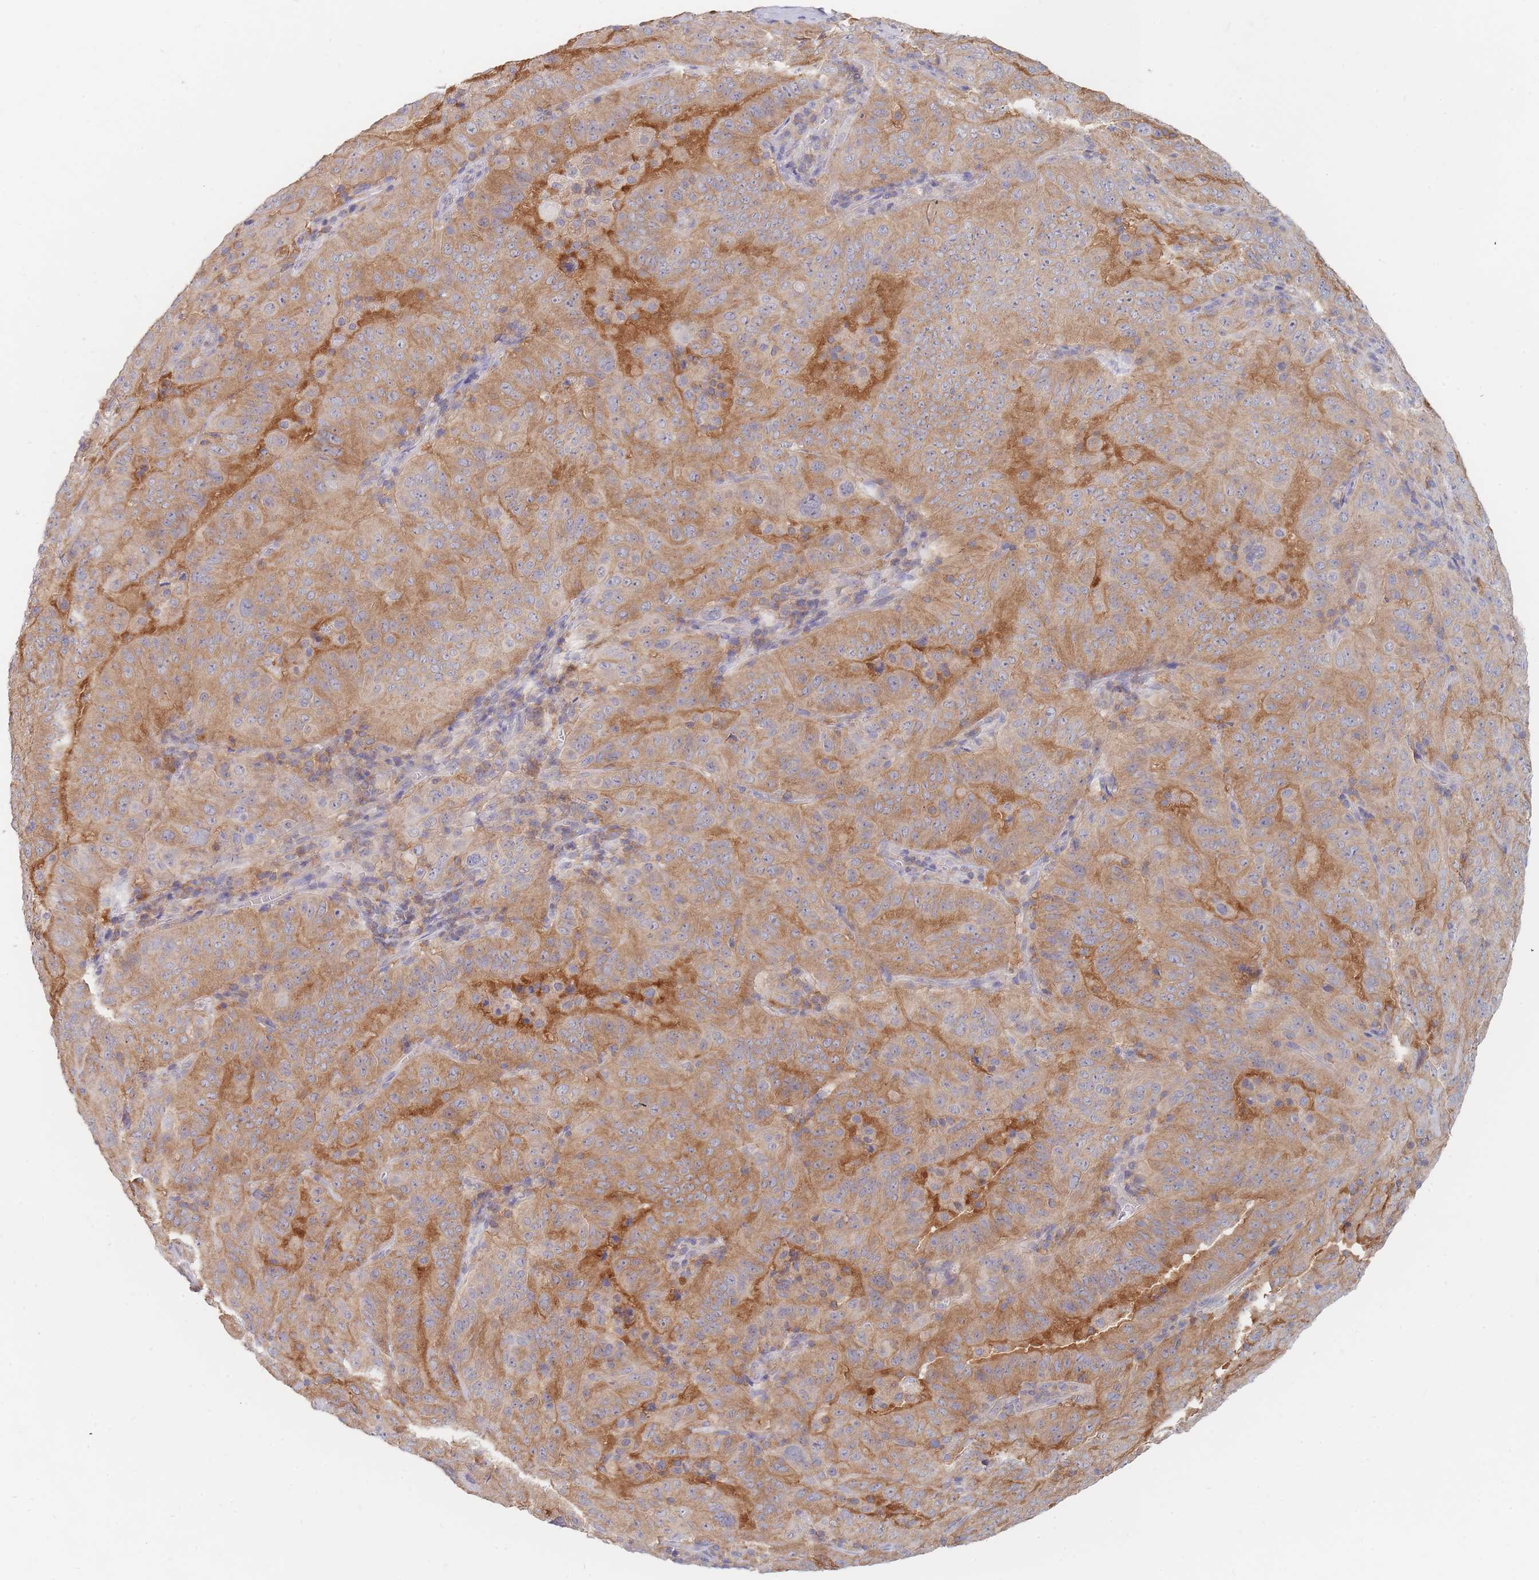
{"staining": {"intensity": "moderate", "quantity": ">75%", "location": "cytoplasmic/membranous"}, "tissue": "pancreatic cancer", "cell_type": "Tumor cells", "image_type": "cancer", "snomed": [{"axis": "morphology", "description": "Adenocarcinoma, NOS"}, {"axis": "topography", "description": "Pancreas"}], "caption": "Protein staining of pancreatic adenocarcinoma tissue demonstrates moderate cytoplasmic/membranous expression in about >75% of tumor cells.", "gene": "PPP6C", "patient": {"sex": "male", "age": 63}}